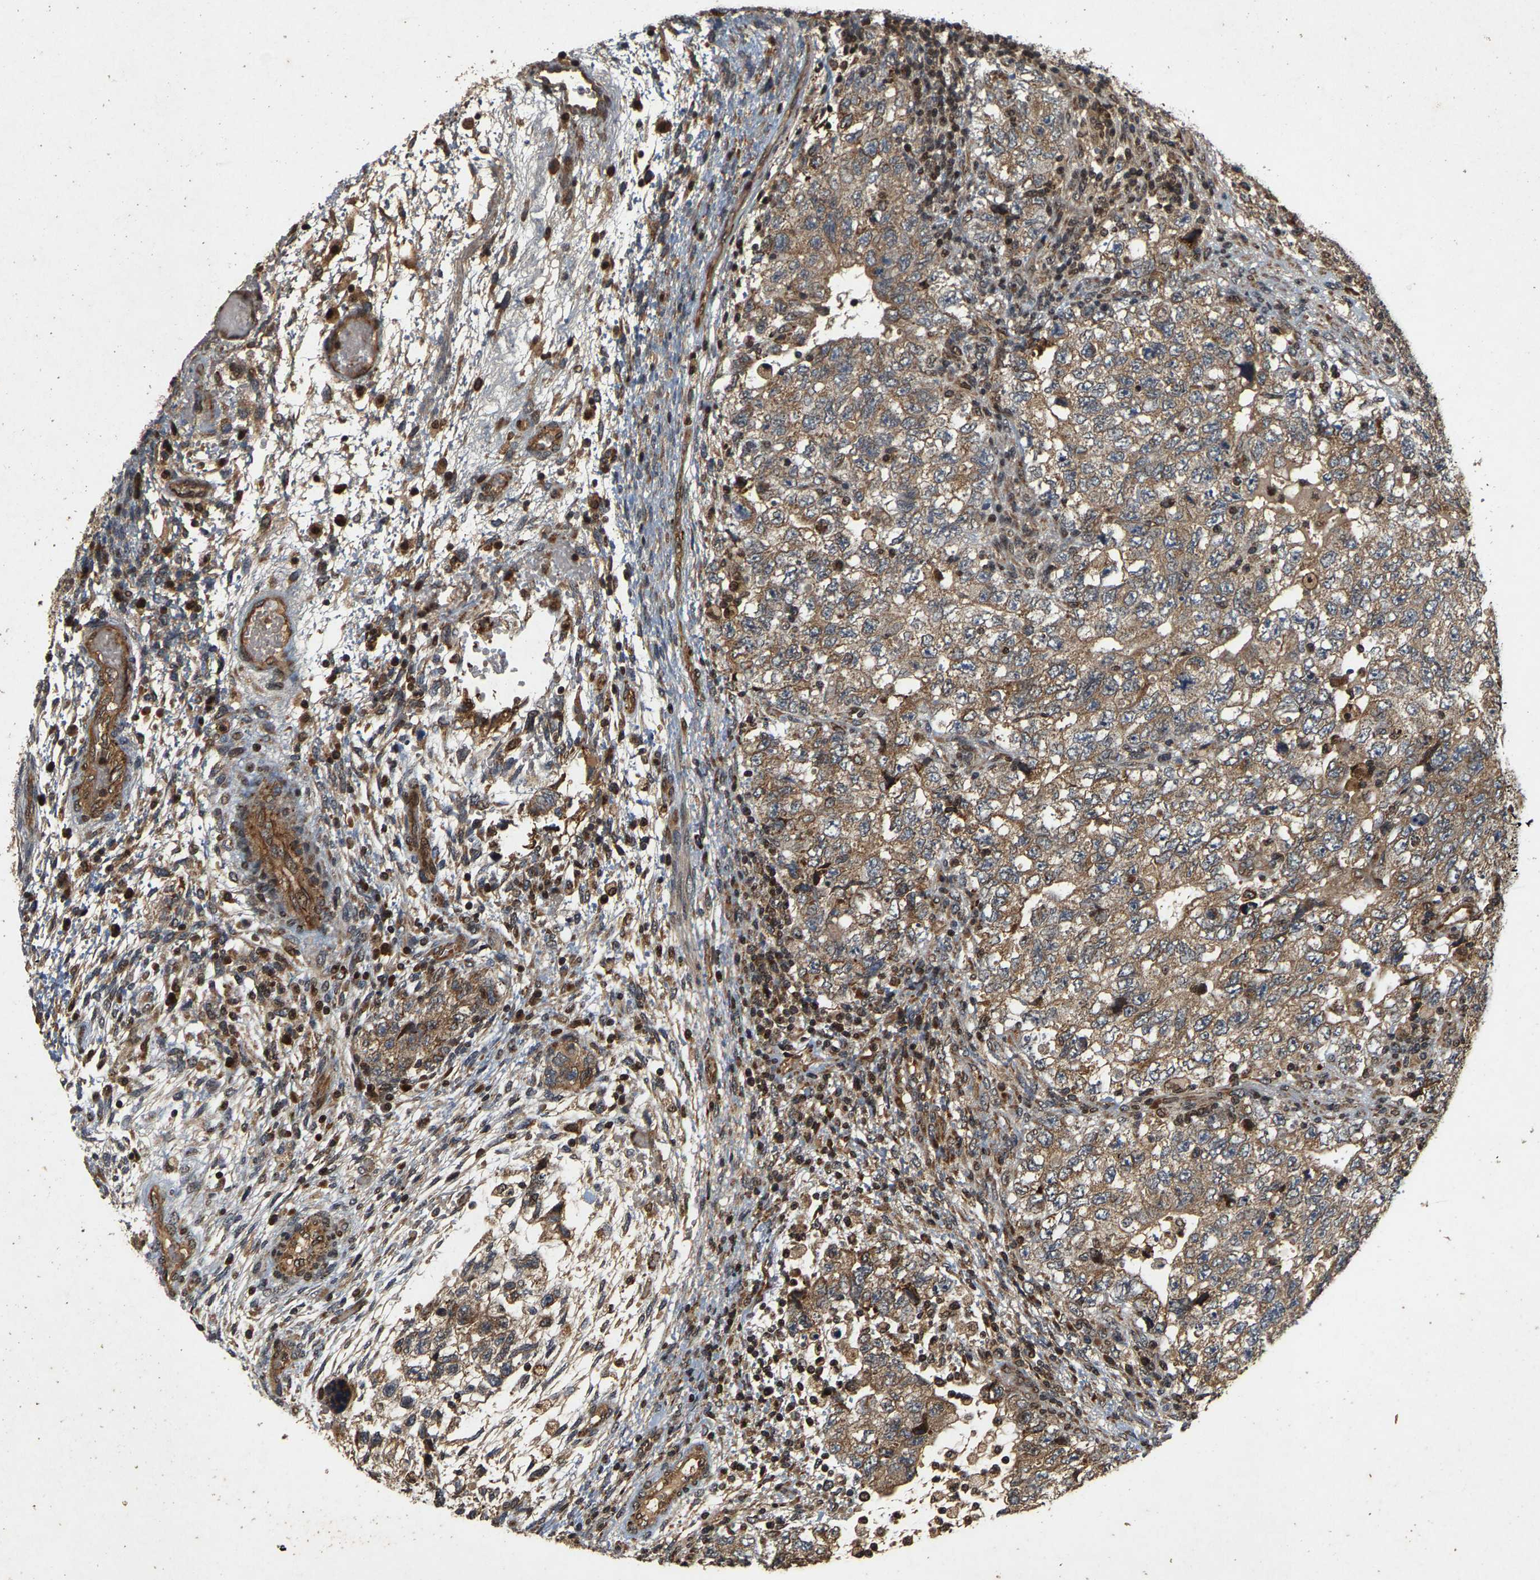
{"staining": {"intensity": "moderate", "quantity": ">75%", "location": "cytoplasmic/membranous"}, "tissue": "testis cancer", "cell_type": "Tumor cells", "image_type": "cancer", "snomed": [{"axis": "morphology", "description": "Carcinoma, Embryonal, NOS"}, {"axis": "topography", "description": "Testis"}], "caption": "Brown immunohistochemical staining in human testis embryonal carcinoma exhibits moderate cytoplasmic/membranous staining in about >75% of tumor cells.", "gene": "CIDEC", "patient": {"sex": "male", "age": 36}}